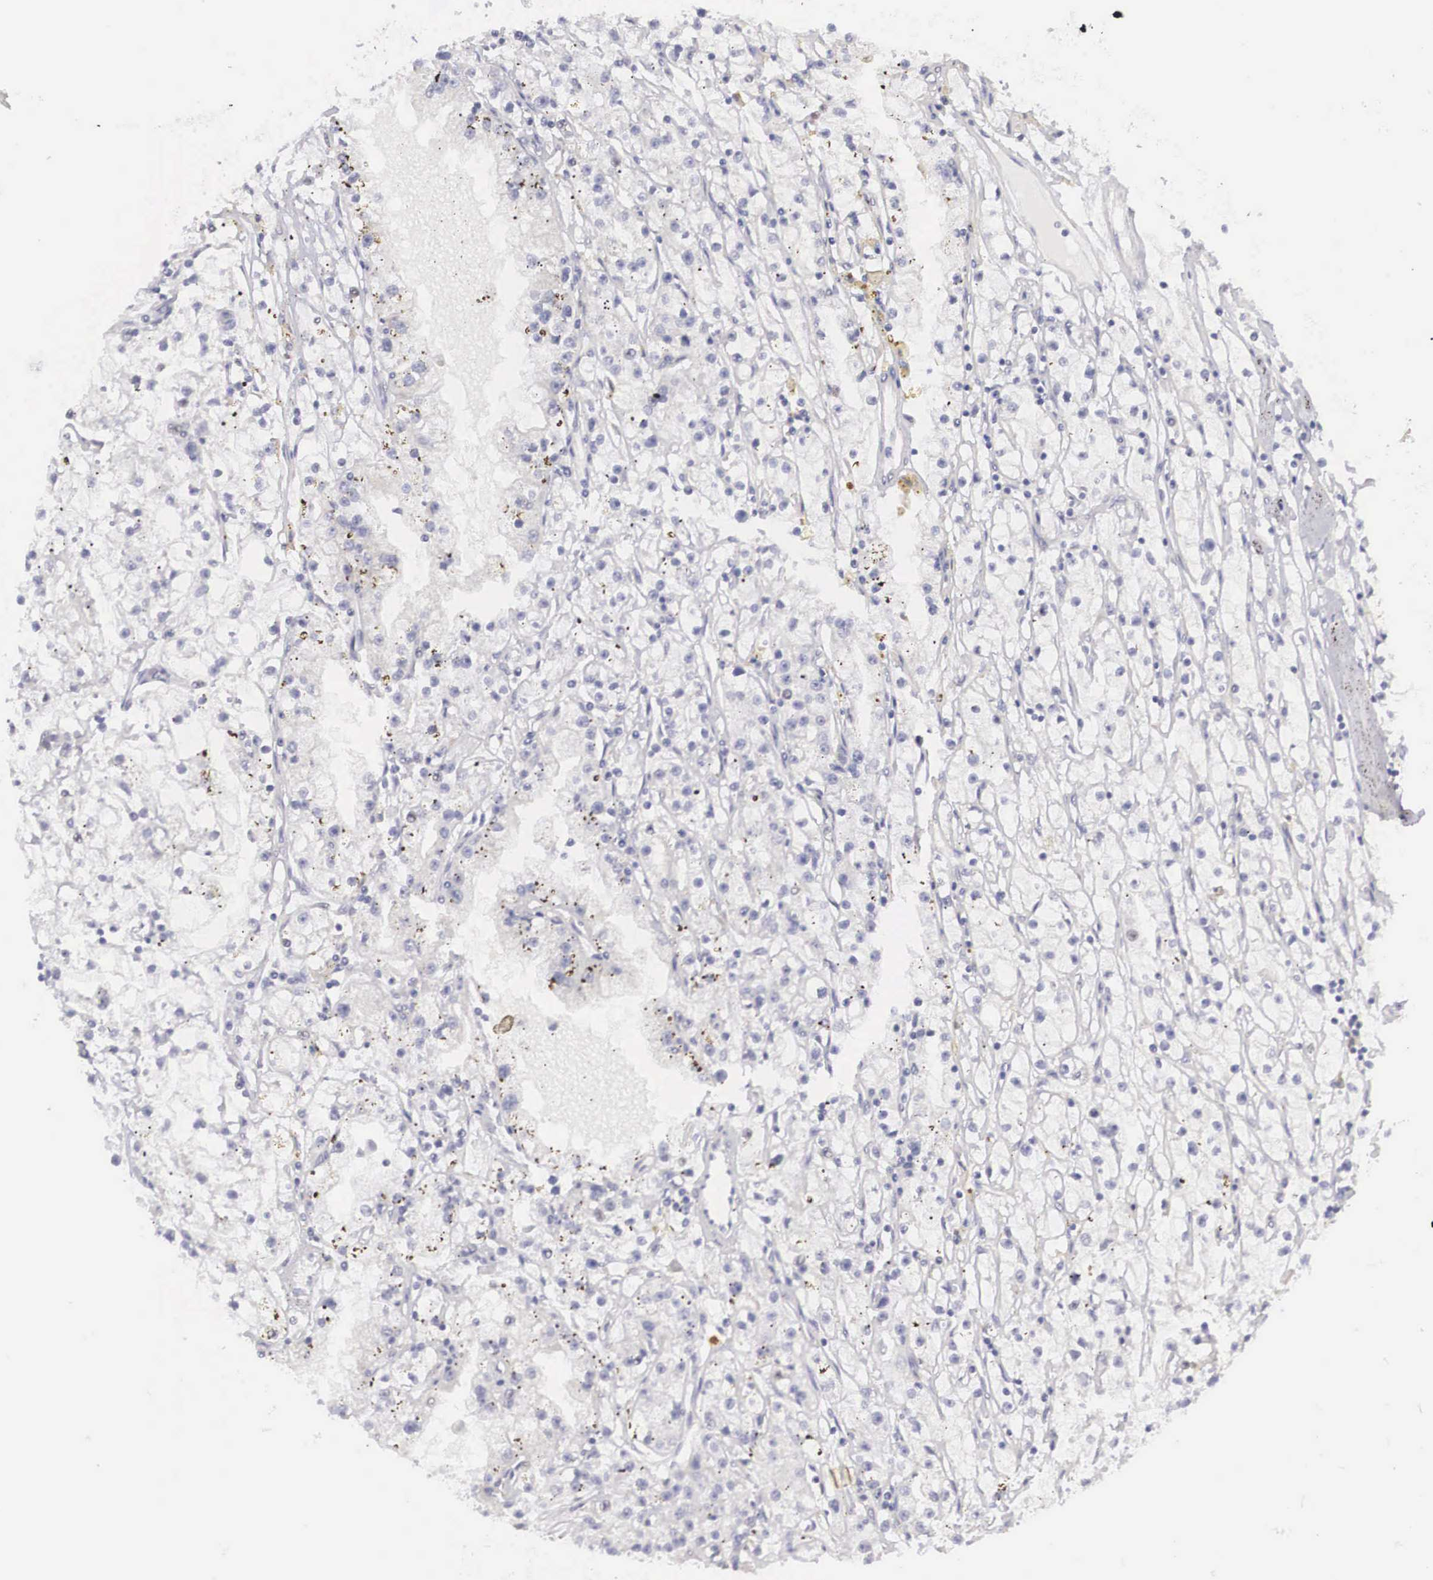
{"staining": {"intensity": "negative", "quantity": "none", "location": "none"}, "tissue": "renal cancer", "cell_type": "Tumor cells", "image_type": "cancer", "snomed": [{"axis": "morphology", "description": "Adenocarcinoma, NOS"}, {"axis": "topography", "description": "Kidney"}], "caption": "This is an IHC micrograph of renal adenocarcinoma. There is no expression in tumor cells.", "gene": "TXLNG", "patient": {"sex": "male", "age": 56}}